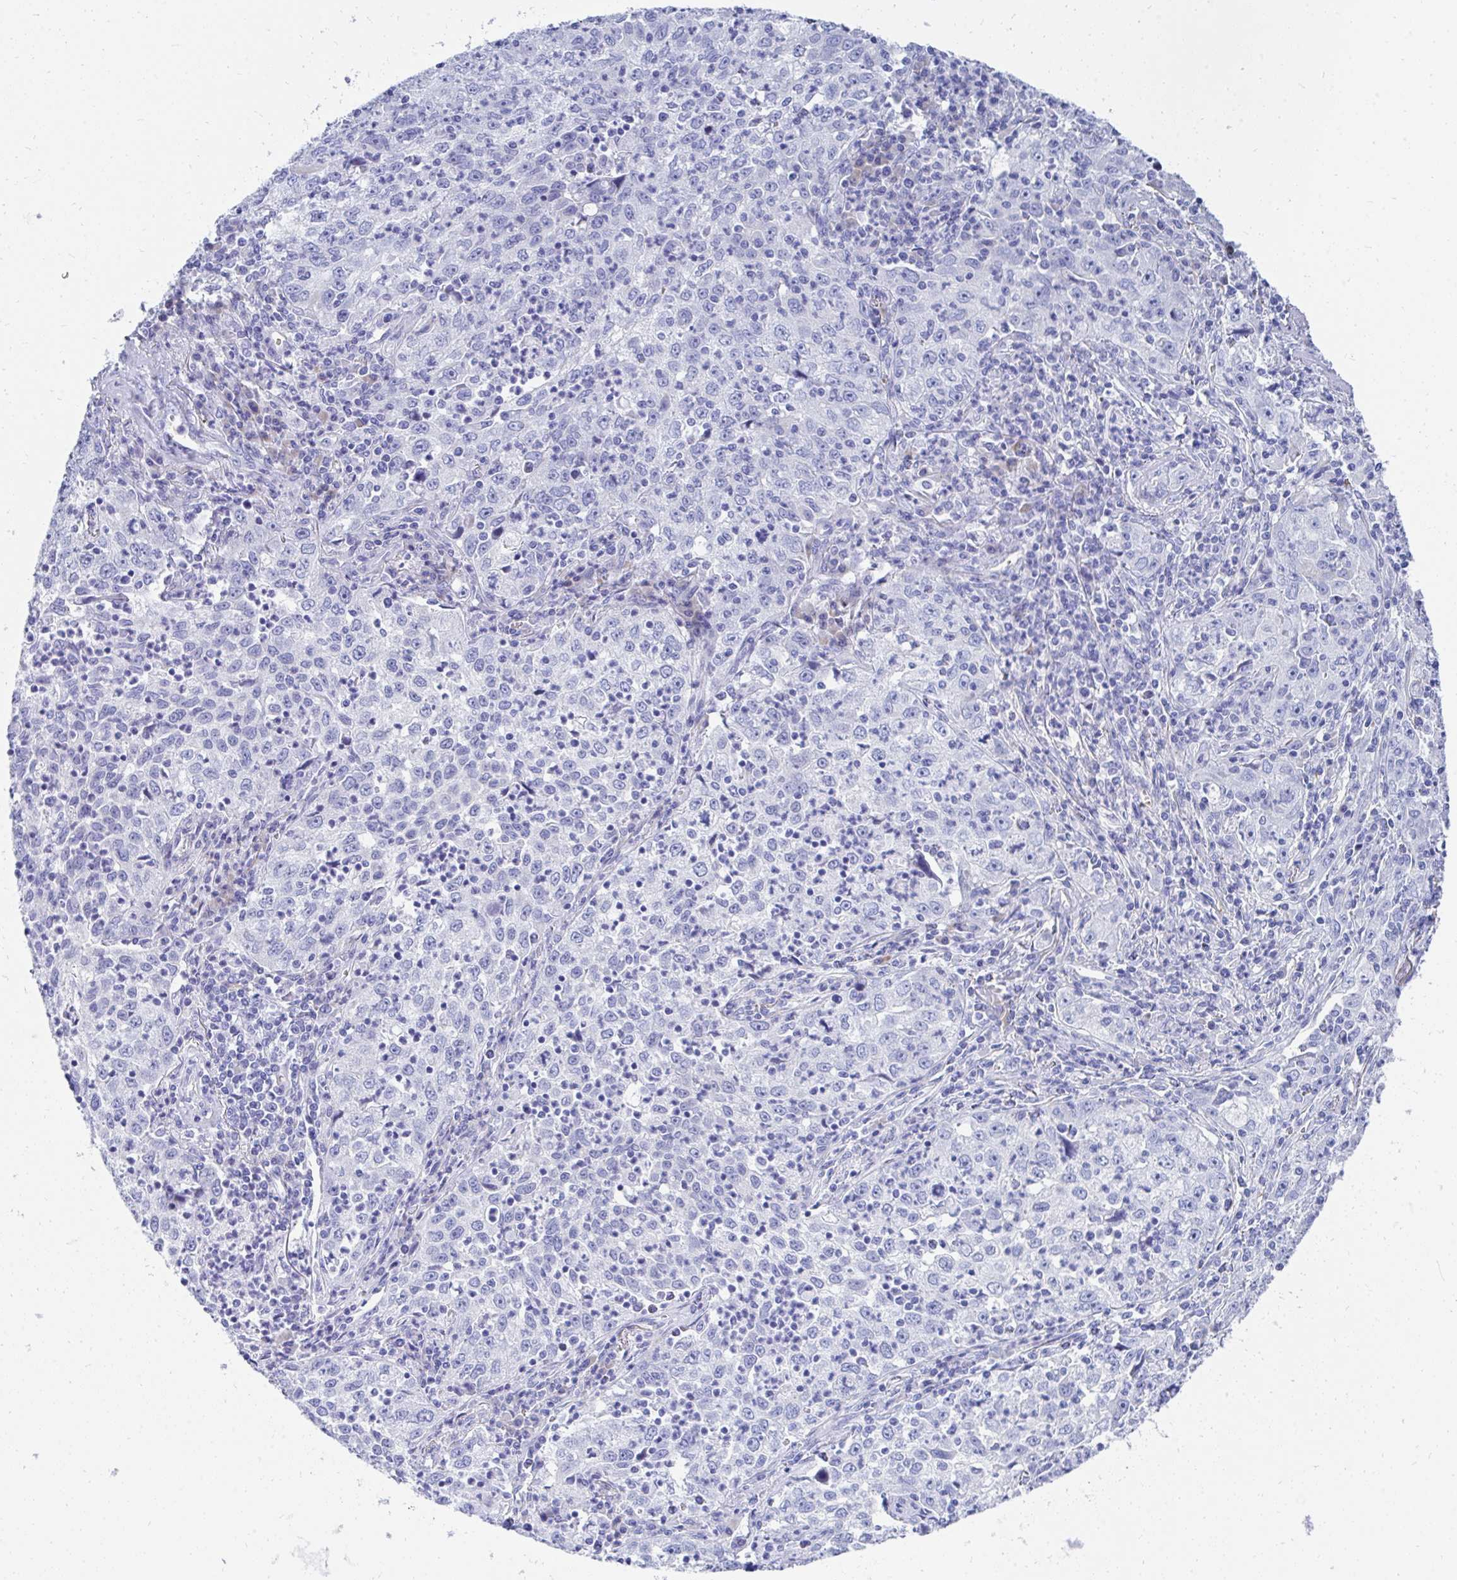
{"staining": {"intensity": "negative", "quantity": "none", "location": "none"}, "tissue": "lung cancer", "cell_type": "Tumor cells", "image_type": "cancer", "snomed": [{"axis": "morphology", "description": "Squamous cell carcinoma, NOS"}, {"axis": "topography", "description": "Lung"}], "caption": "Tumor cells are negative for protein expression in human lung cancer (squamous cell carcinoma).", "gene": "MROH2B", "patient": {"sex": "male", "age": 71}}